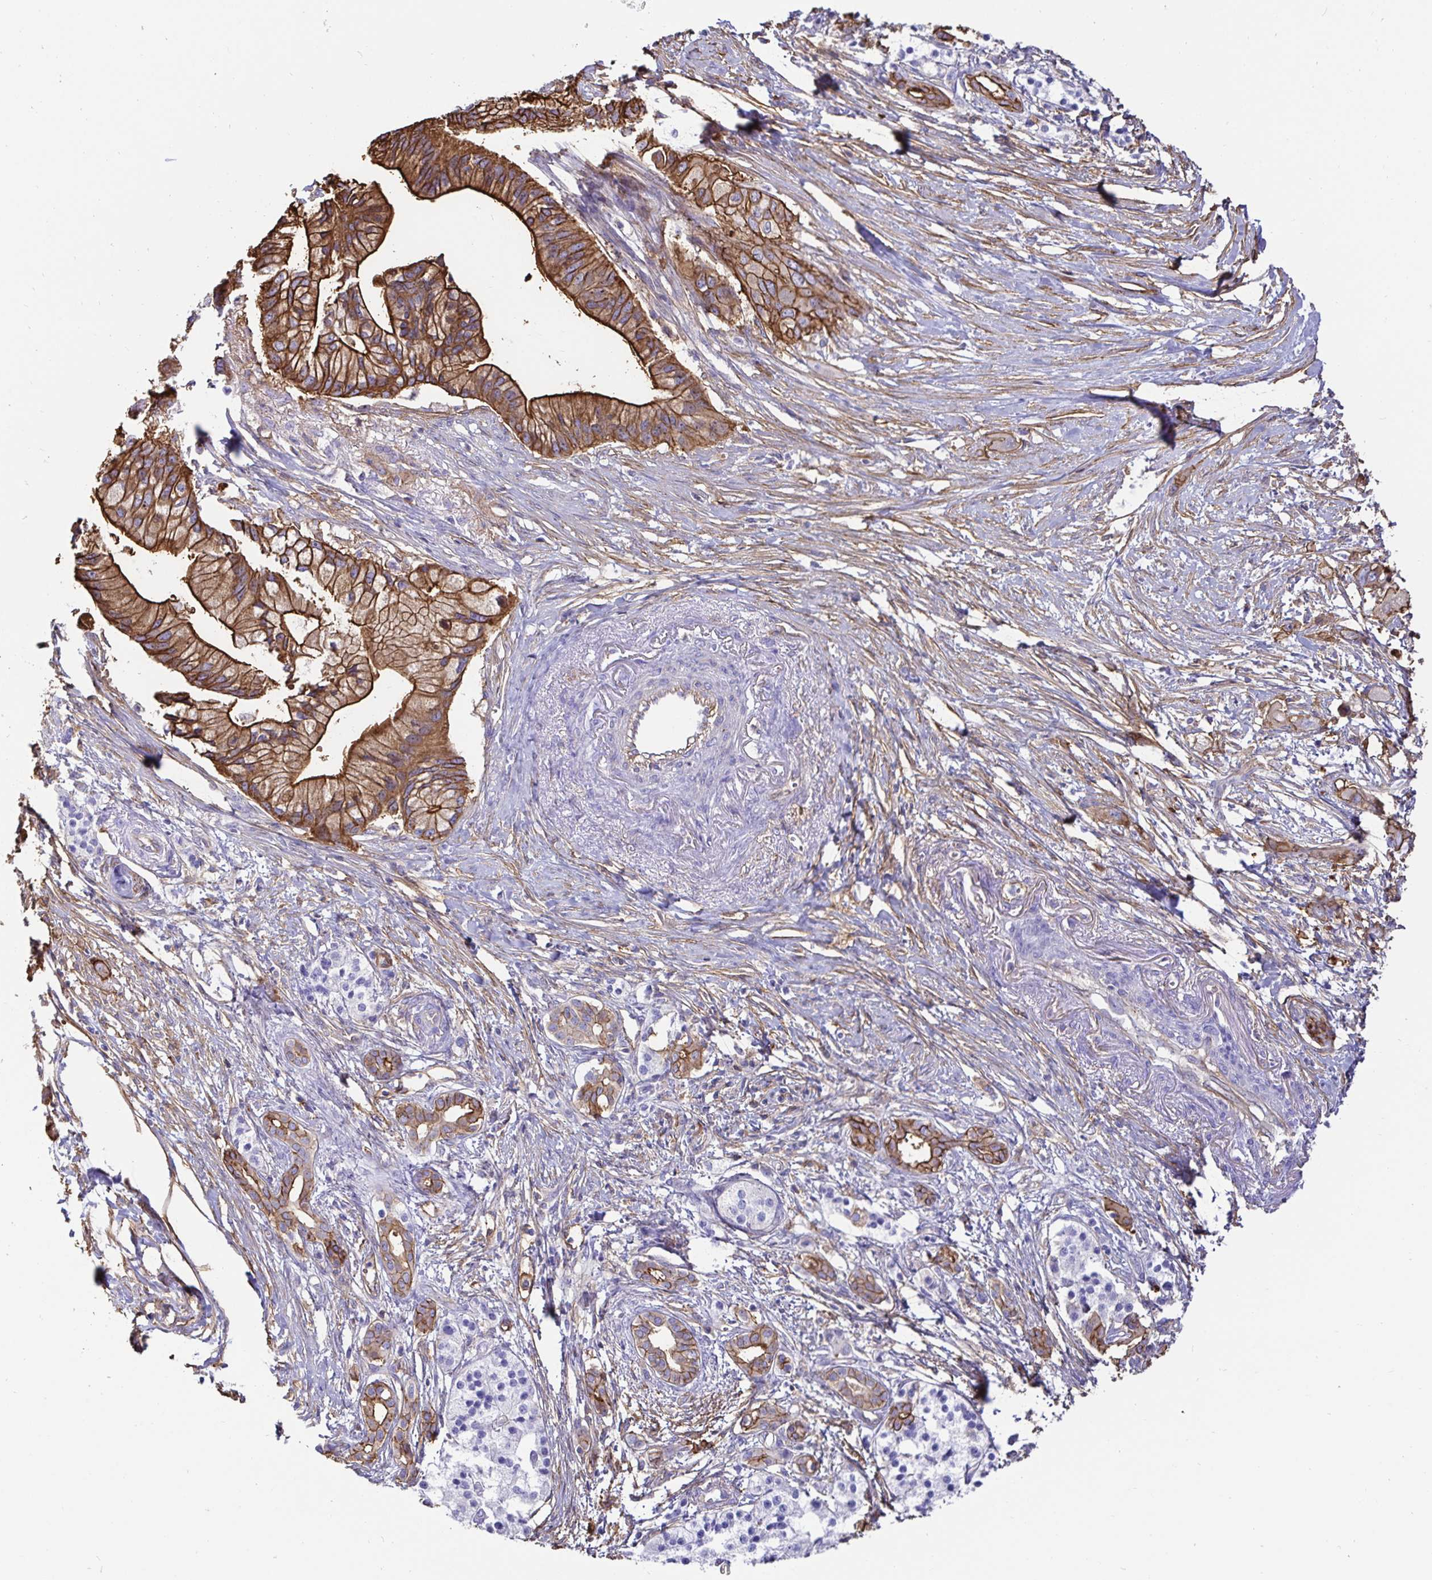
{"staining": {"intensity": "strong", "quantity": ">75%", "location": "cytoplasmic/membranous"}, "tissue": "pancreatic cancer", "cell_type": "Tumor cells", "image_type": "cancer", "snomed": [{"axis": "morphology", "description": "Adenocarcinoma, NOS"}, {"axis": "topography", "description": "Pancreas"}], "caption": "Pancreatic cancer stained with IHC exhibits strong cytoplasmic/membranous positivity in about >75% of tumor cells.", "gene": "ANXA2", "patient": {"sex": "male", "age": 68}}